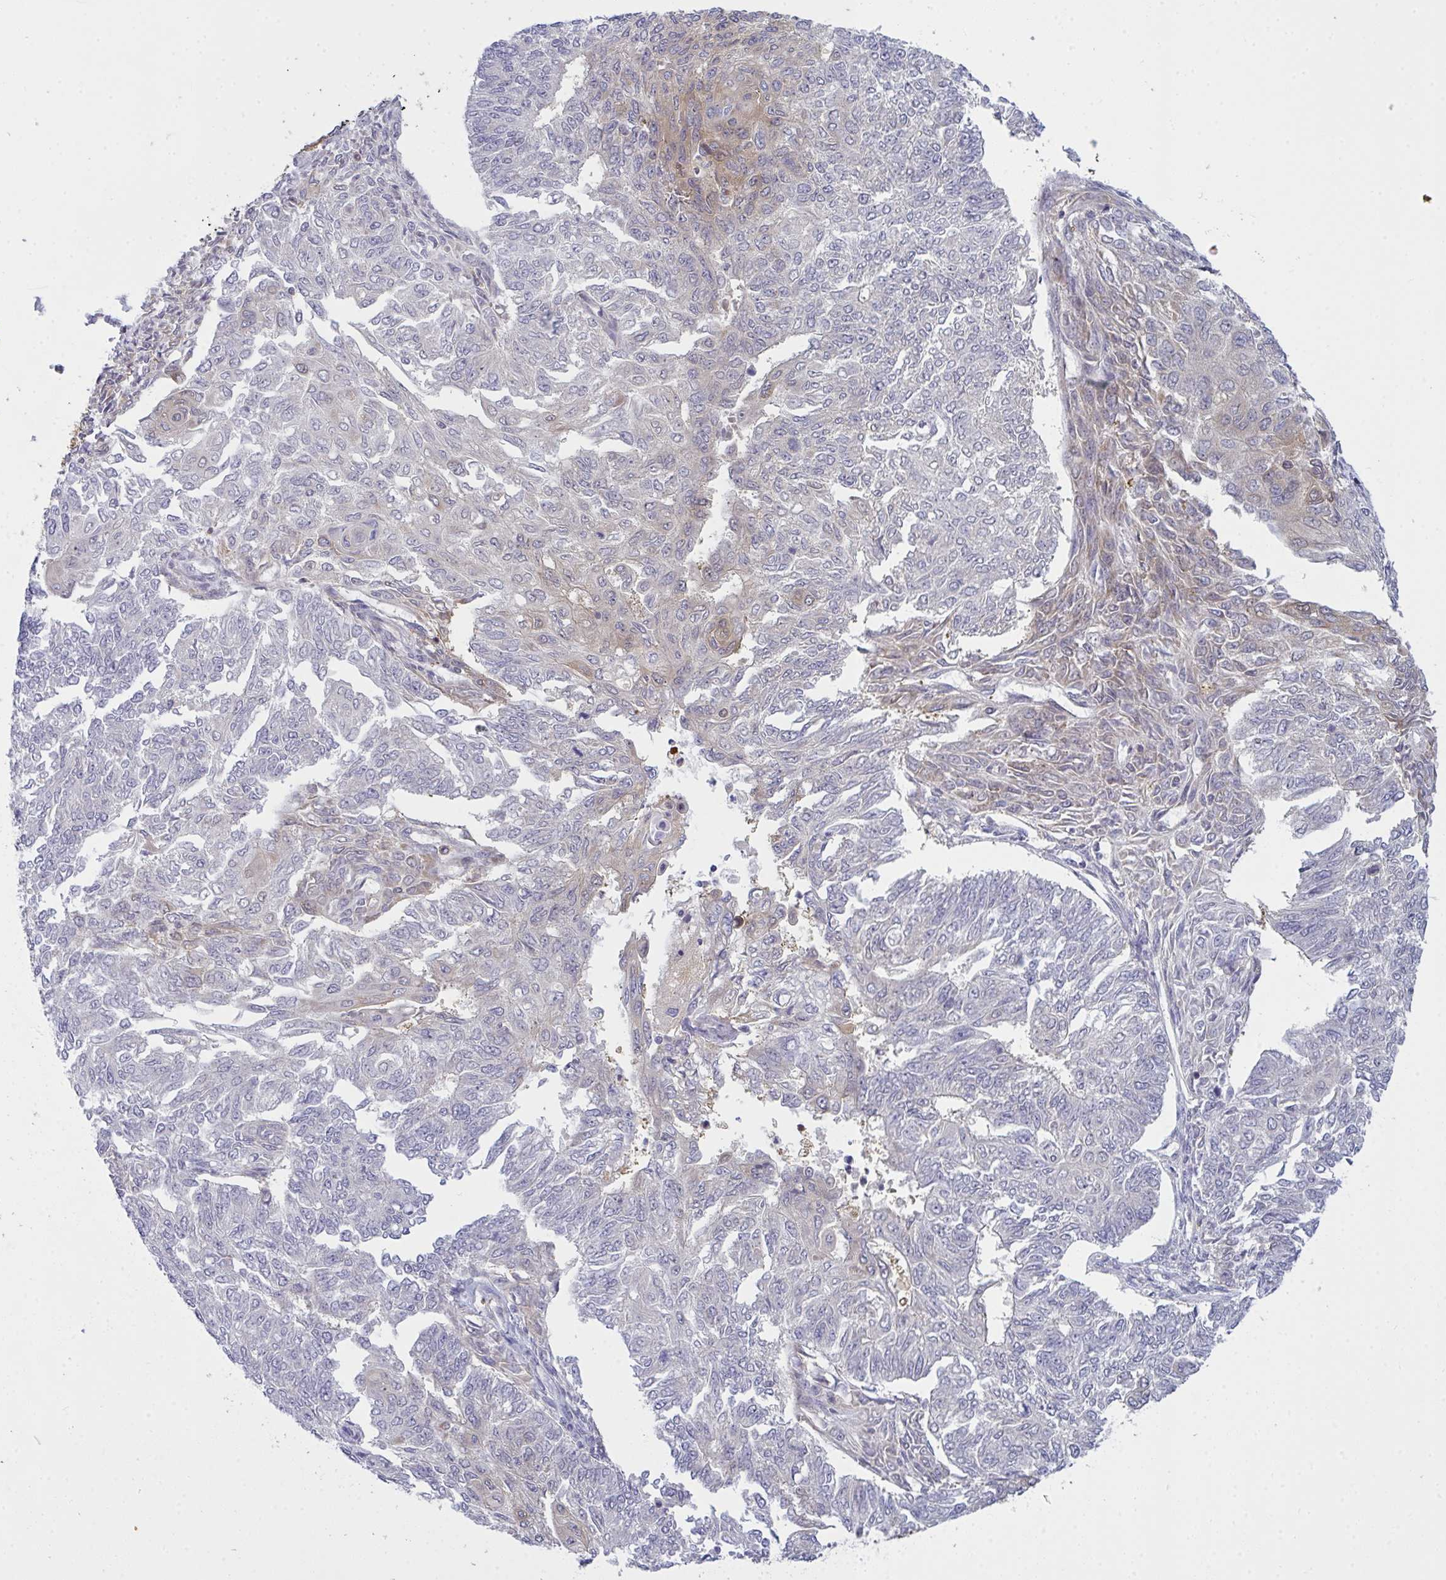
{"staining": {"intensity": "weak", "quantity": "<25%", "location": "cytoplasmic/membranous"}, "tissue": "endometrial cancer", "cell_type": "Tumor cells", "image_type": "cancer", "snomed": [{"axis": "morphology", "description": "Adenocarcinoma, NOS"}, {"axis": "topography", "description": "Endometrium"}], "caption": "Human endometrial cancer (adenocarcinoma) stained for a protein using immunohistochemistry (IHC) shows no expression in tumor cells.", "gene": "SLC30A6", "patient": {"sex": "female", "age": 32}}